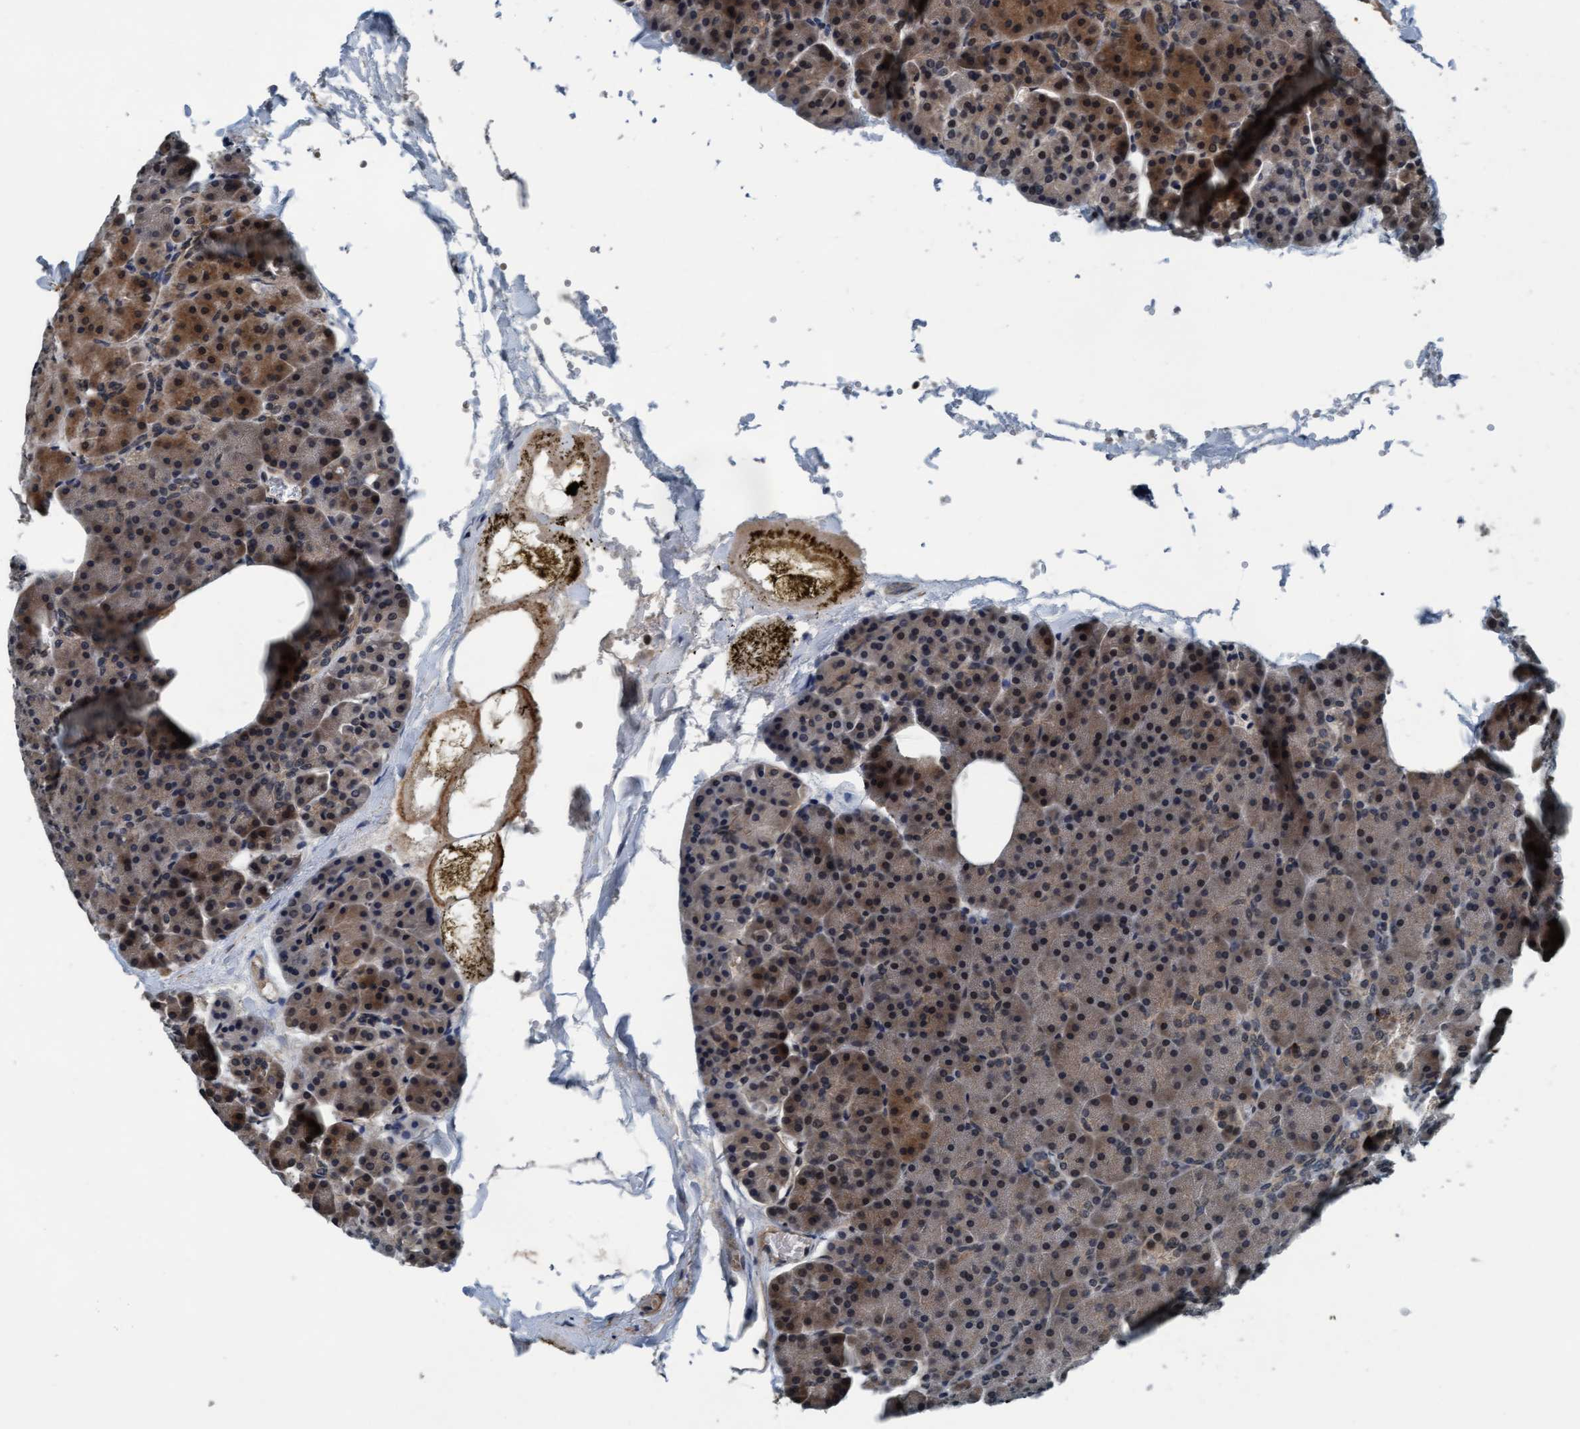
{"staining": {"intensity": "moderate", "quantity": ">75%", "location": "cytoplasmic/membranous,nuclear"}, "tissue": "pancreas", "cell_type": "Exocrine glandular cells", "image_type": "normal", "snomed": [{"axis": "morphology", "description": "Normal tissue, NOS"}, {"axis": "topography", "description": "Pancreas"}], "caption": "Moderate cytoplasmic/membranous,nuclear positivity for a protein is appreciated in approximately >75% of exocrine glandular cells of normal pancreas using immunohistochemistry.", "gene": "WASF1", "patient": {"sex": "female", "age": 35}}